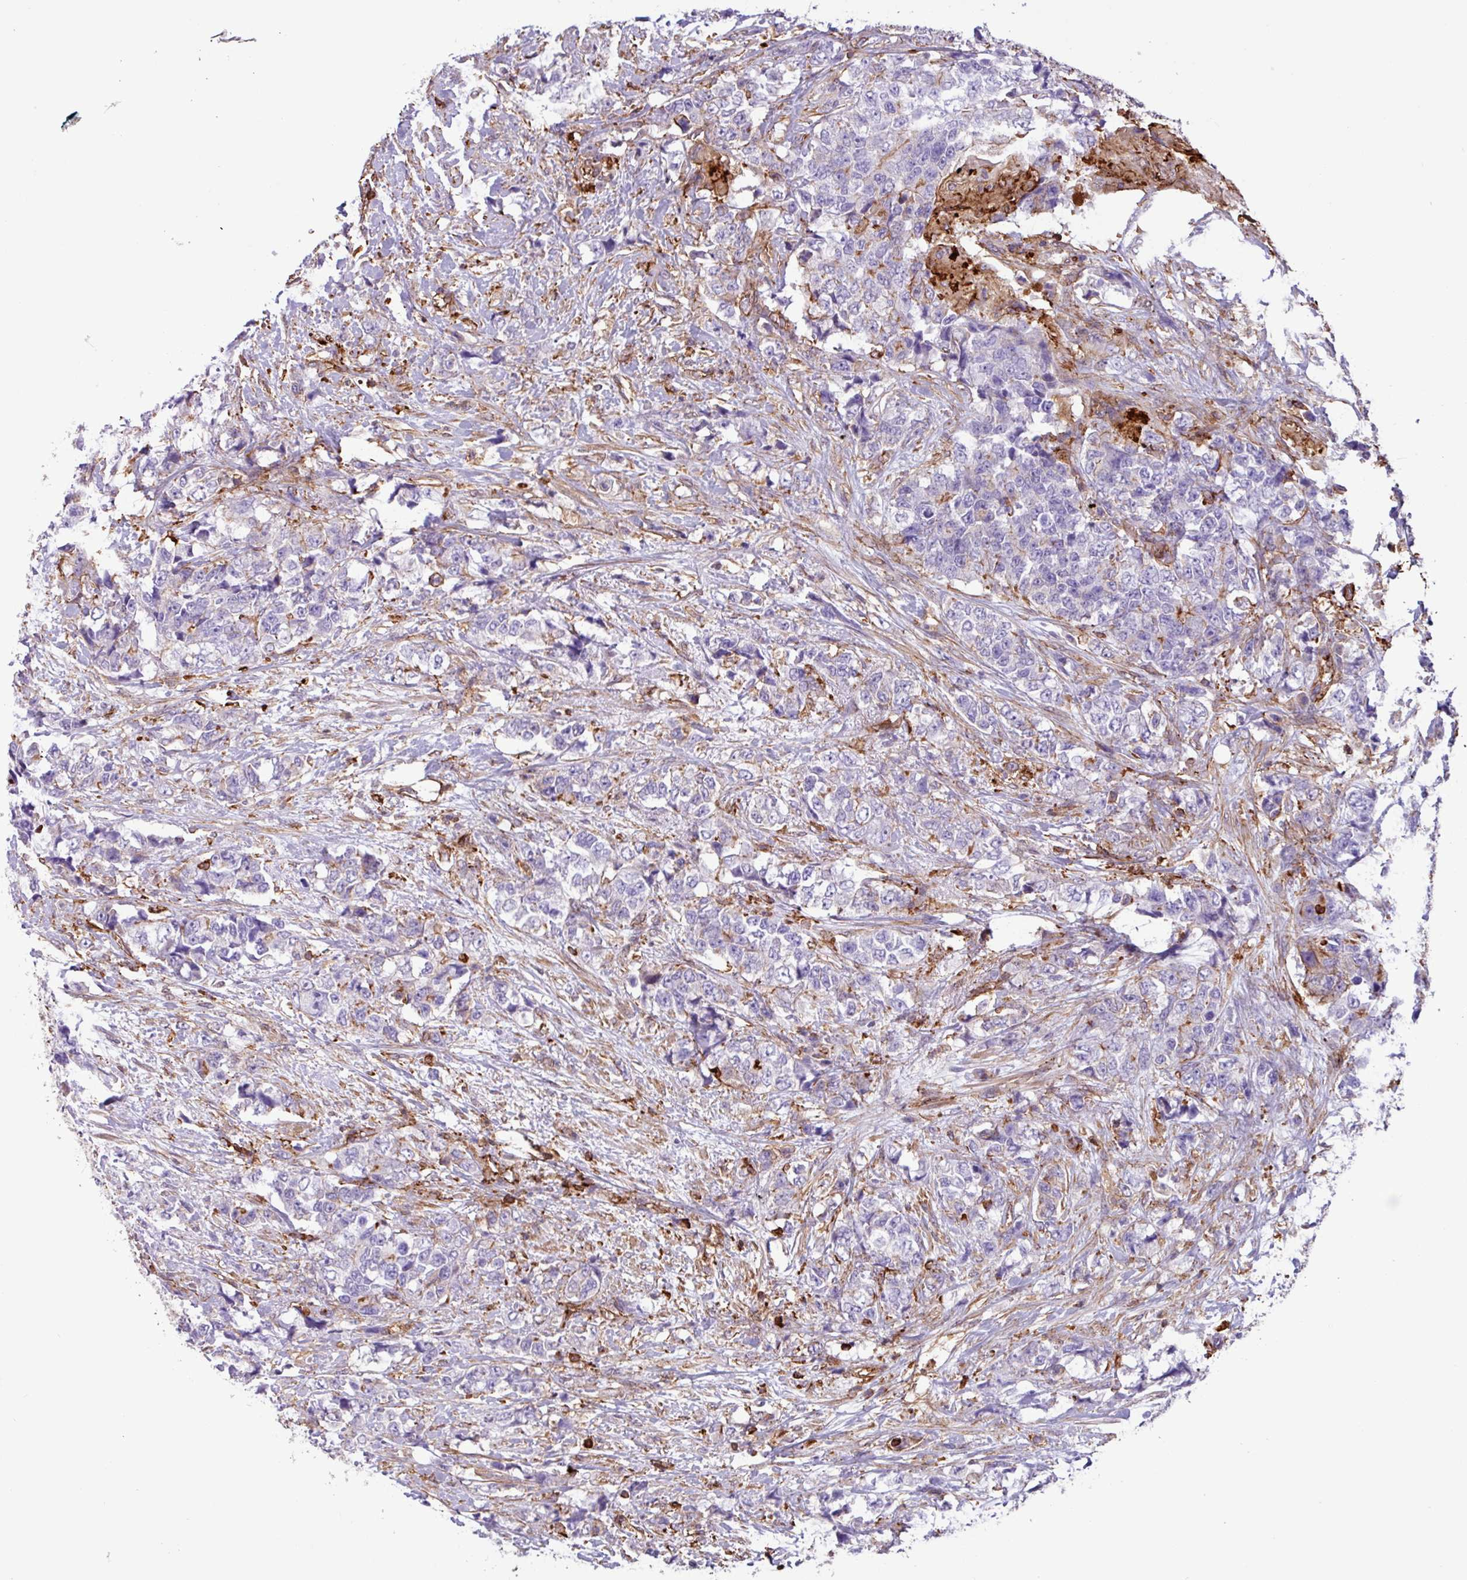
{"staining": {"intensity": "negative", "quantity": "none", "location": "none"}, "tissue": "urothelial cancer", "cell_type": "Tumor cells", "image_type": "cancer", "snomed": [{"axis": "morphology", "description": "Urothelial carcinoma, High grade"}, {"axis": "topography", "description": "Urinary bladder"}], "caption": "Tumor cells are negative for brown protein staining in urothelial cancer. (Brightfield microscopy of DAB (3,3'-diaminobenzidine) immunohistochemistry at high magnification).", "gene": "PPP1R18", "patient": {"sex": "female", "age": 78}}